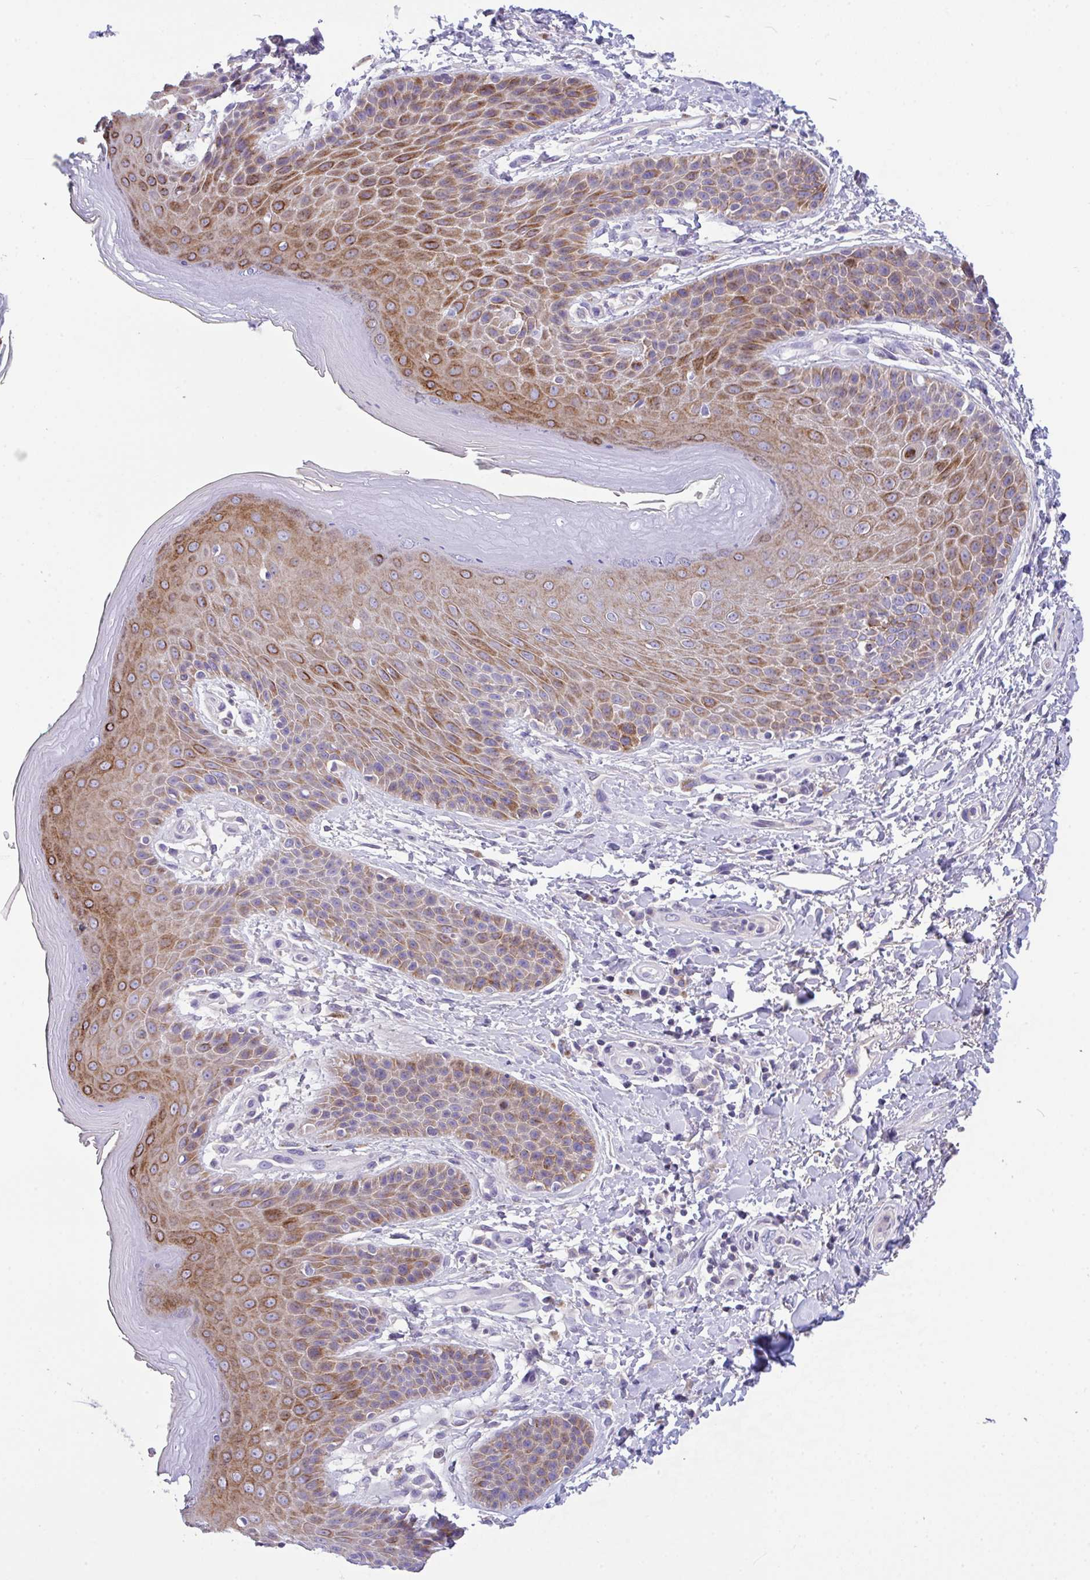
{"staining": {"intensity": "moderate", "quantity": ">75%", "location": "cytoplasmic/membranous"}, "tissue": "skin", "cell_type": "Epidermal cells", "image_type": "normal", "snomed": [{"axis": "morphology", "description": "Normal tissue, NOS"}, {"axis": "topography", "description": "Peripheral nerve tissue"}], "caption": "An image of skin stained for a protein reveals moderate cytoplasmic/membranous brown staining in epidermal cells. The protein of interest is stained brown, and the nuclei are stained in blue (DAB (3,3'-diaminobenzidine) IHC with brightfield microscopy, high magnification).", "gene": "FBXL20", "patient": {"sex": "male", "age": 51}}